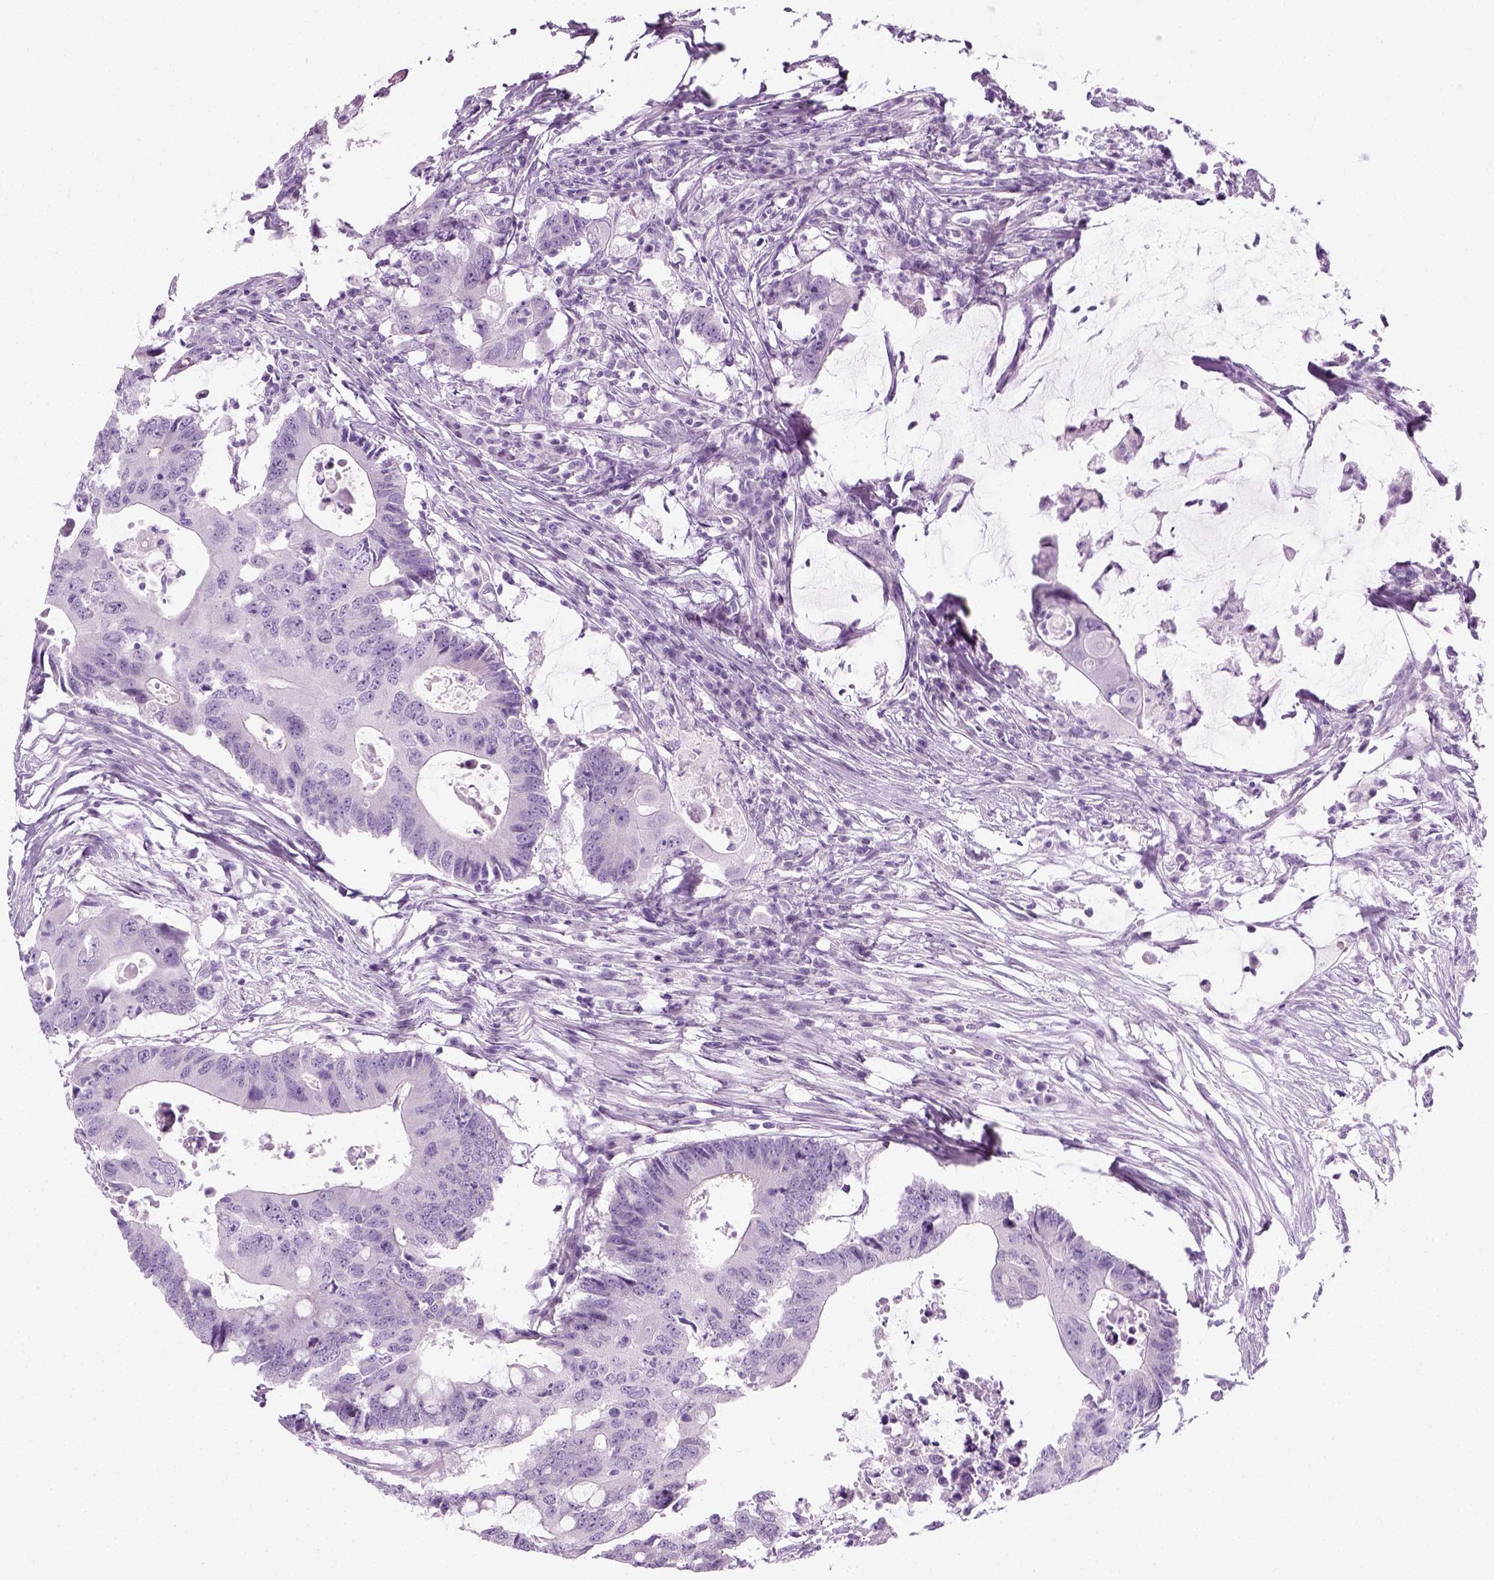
{"staining": {"intensity": "negative", "quantity": "none", "location": "none"}, "tissue": "colorectal cancer", "cell_type": "Tumor cells", "image_type": "cancer", "snomed": [{"axis": "morphology", "description": "Adenocarcinoma, NOS"}, {"axis": "topography", "description": "Colon"}], "caption": "Image shows no protein positivity in tumor cells of colorectal cancer tissue.", "gene": "SLC12A5", "patient": {"sex": "male", "age": 71}}